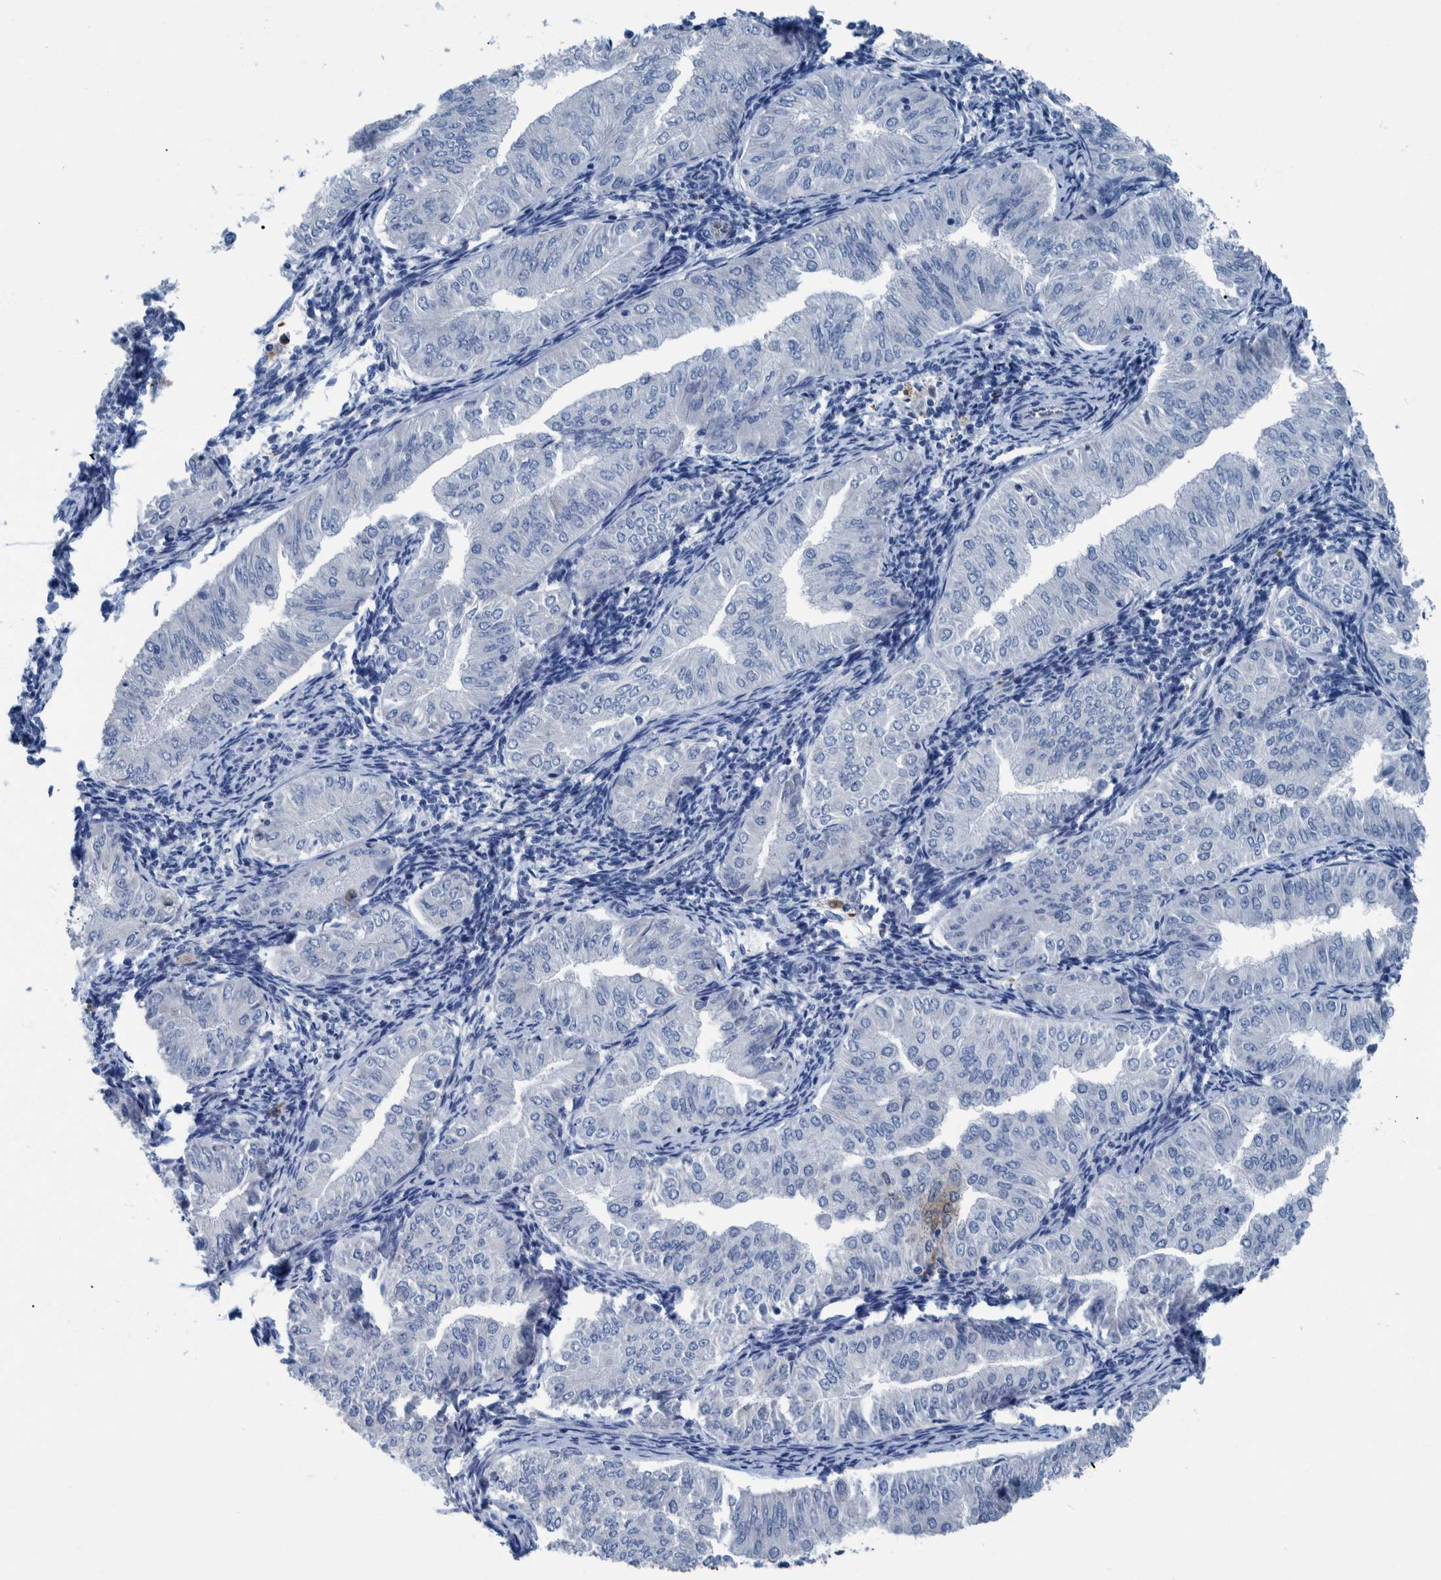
{"staining": {"intensity": "negative", "quantity": "none", "location": "none"}, "tissue": "endometrial cancer", "cell_type": "Tumor cells", "image_type": "cancer", "snomed": [{"axis": "morphology", "description": "Normal tissue, NOS"}, {"axis": "morphology", "description": "Adenocarcinoma, NOS"}, {"axis": "topography", "description": "Endometrium"}], "caption": "A histopathology image of endometrial adenocarcinoma stained for a protein exhibits no brown staining in tumor cells. Brightfield microscopy of immunohistochemistry stained with DAB (brown) and hematoxylin (blue), captured at high magnification.", "gene": "IDO1", "patient": {"sex": "female", "age": 53}}